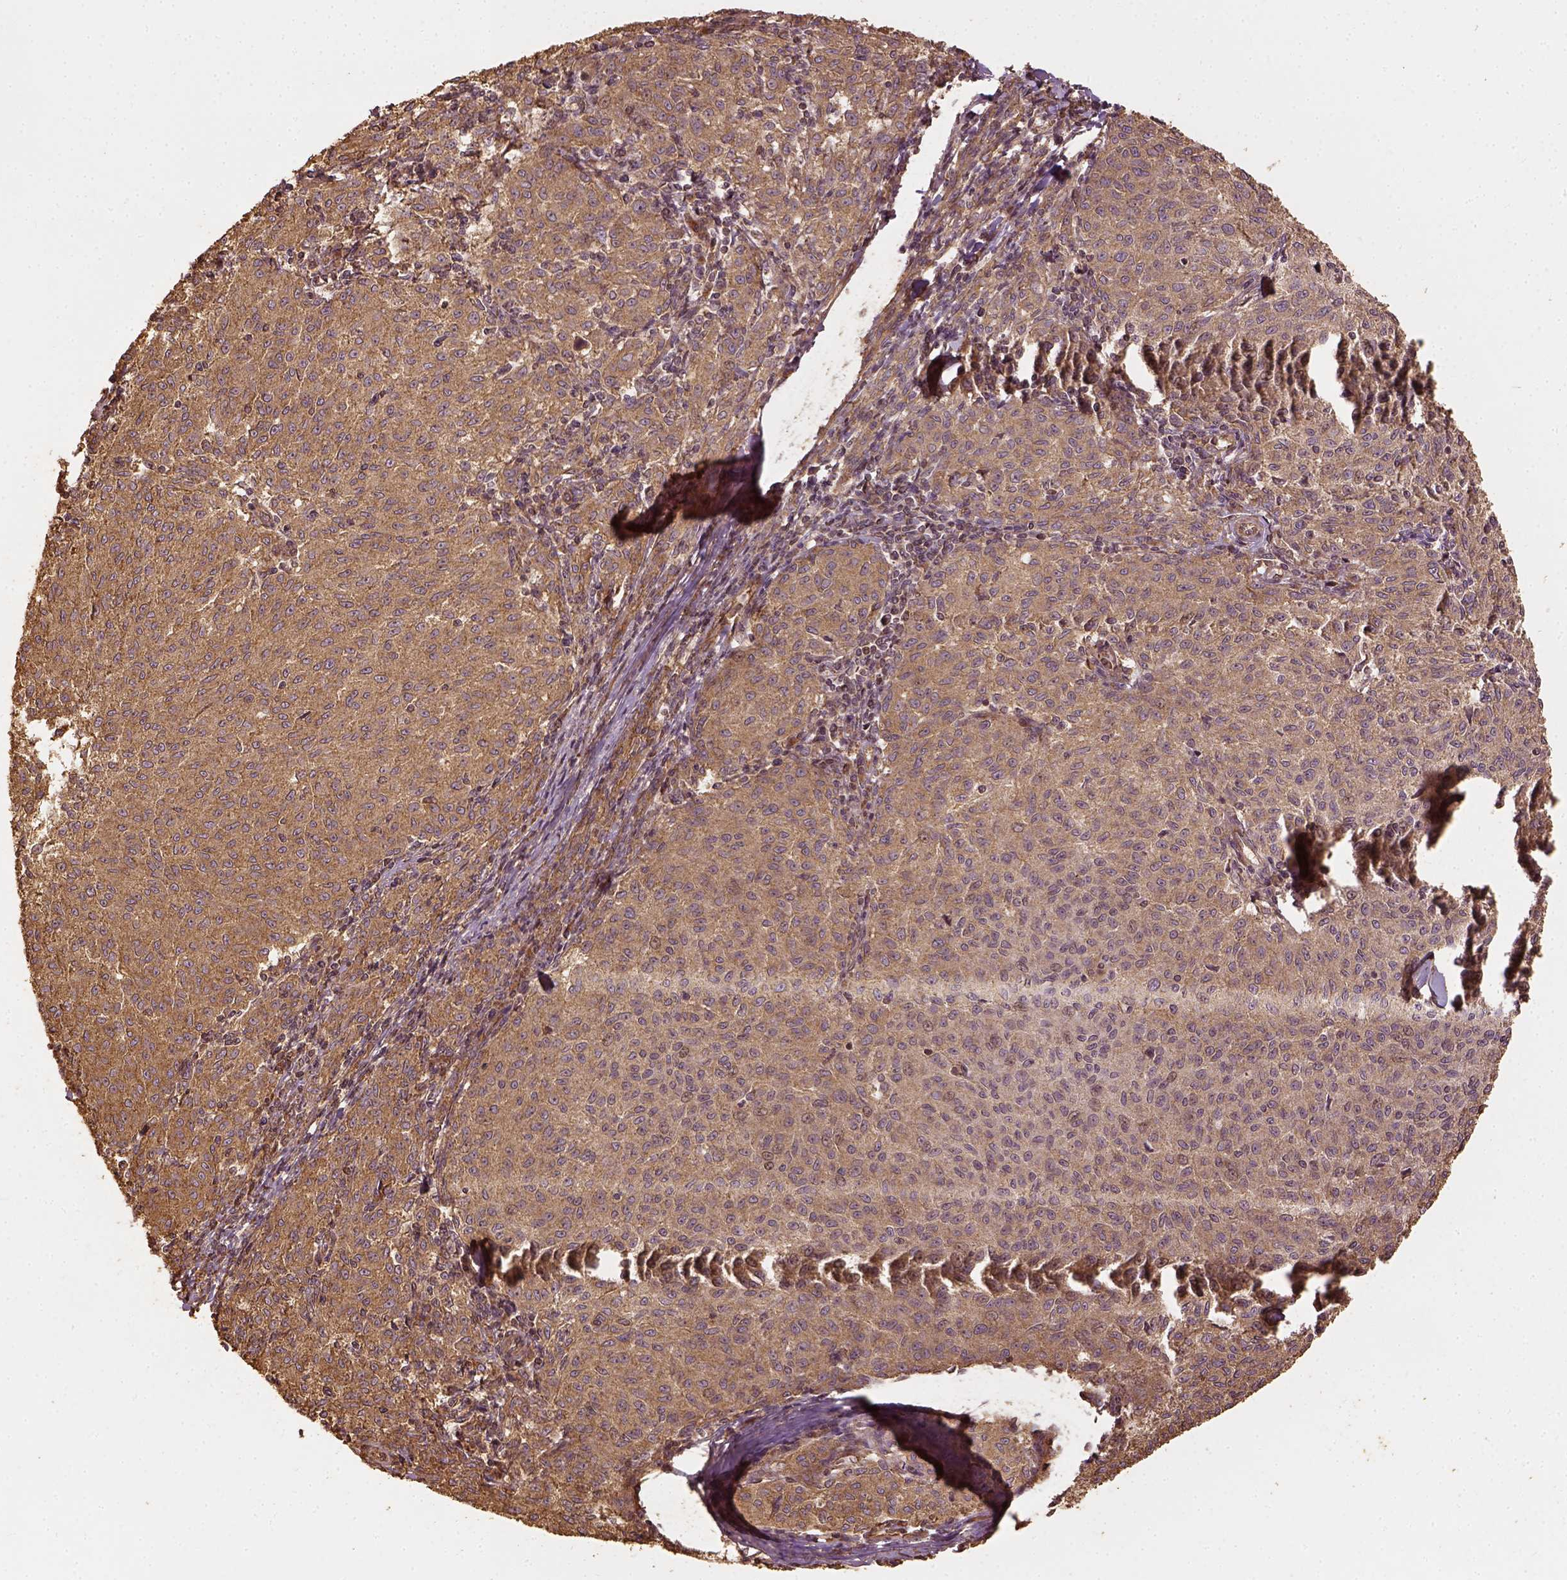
{"staining": {"intensity": "moderate", "quantity": ">75%", "location": "cytoplasmic/membranous"}, "tissue": "melanoma", "cell_type": "Tumor cells", "image_type": "cancer", "snomed": [{"axis": "morphology", "description": "Malignant melanoma, NOS"}, {"axis": "topography", "description": "Skin"}], "caption": "Immunohistochemical staining of human malignant melanoma displays moderate cytoplasmic/membranous protein staining in approximately >75% of tumor cells.", "gene": "VEGFA", "patient": {"sex": "female", "age": 72}}